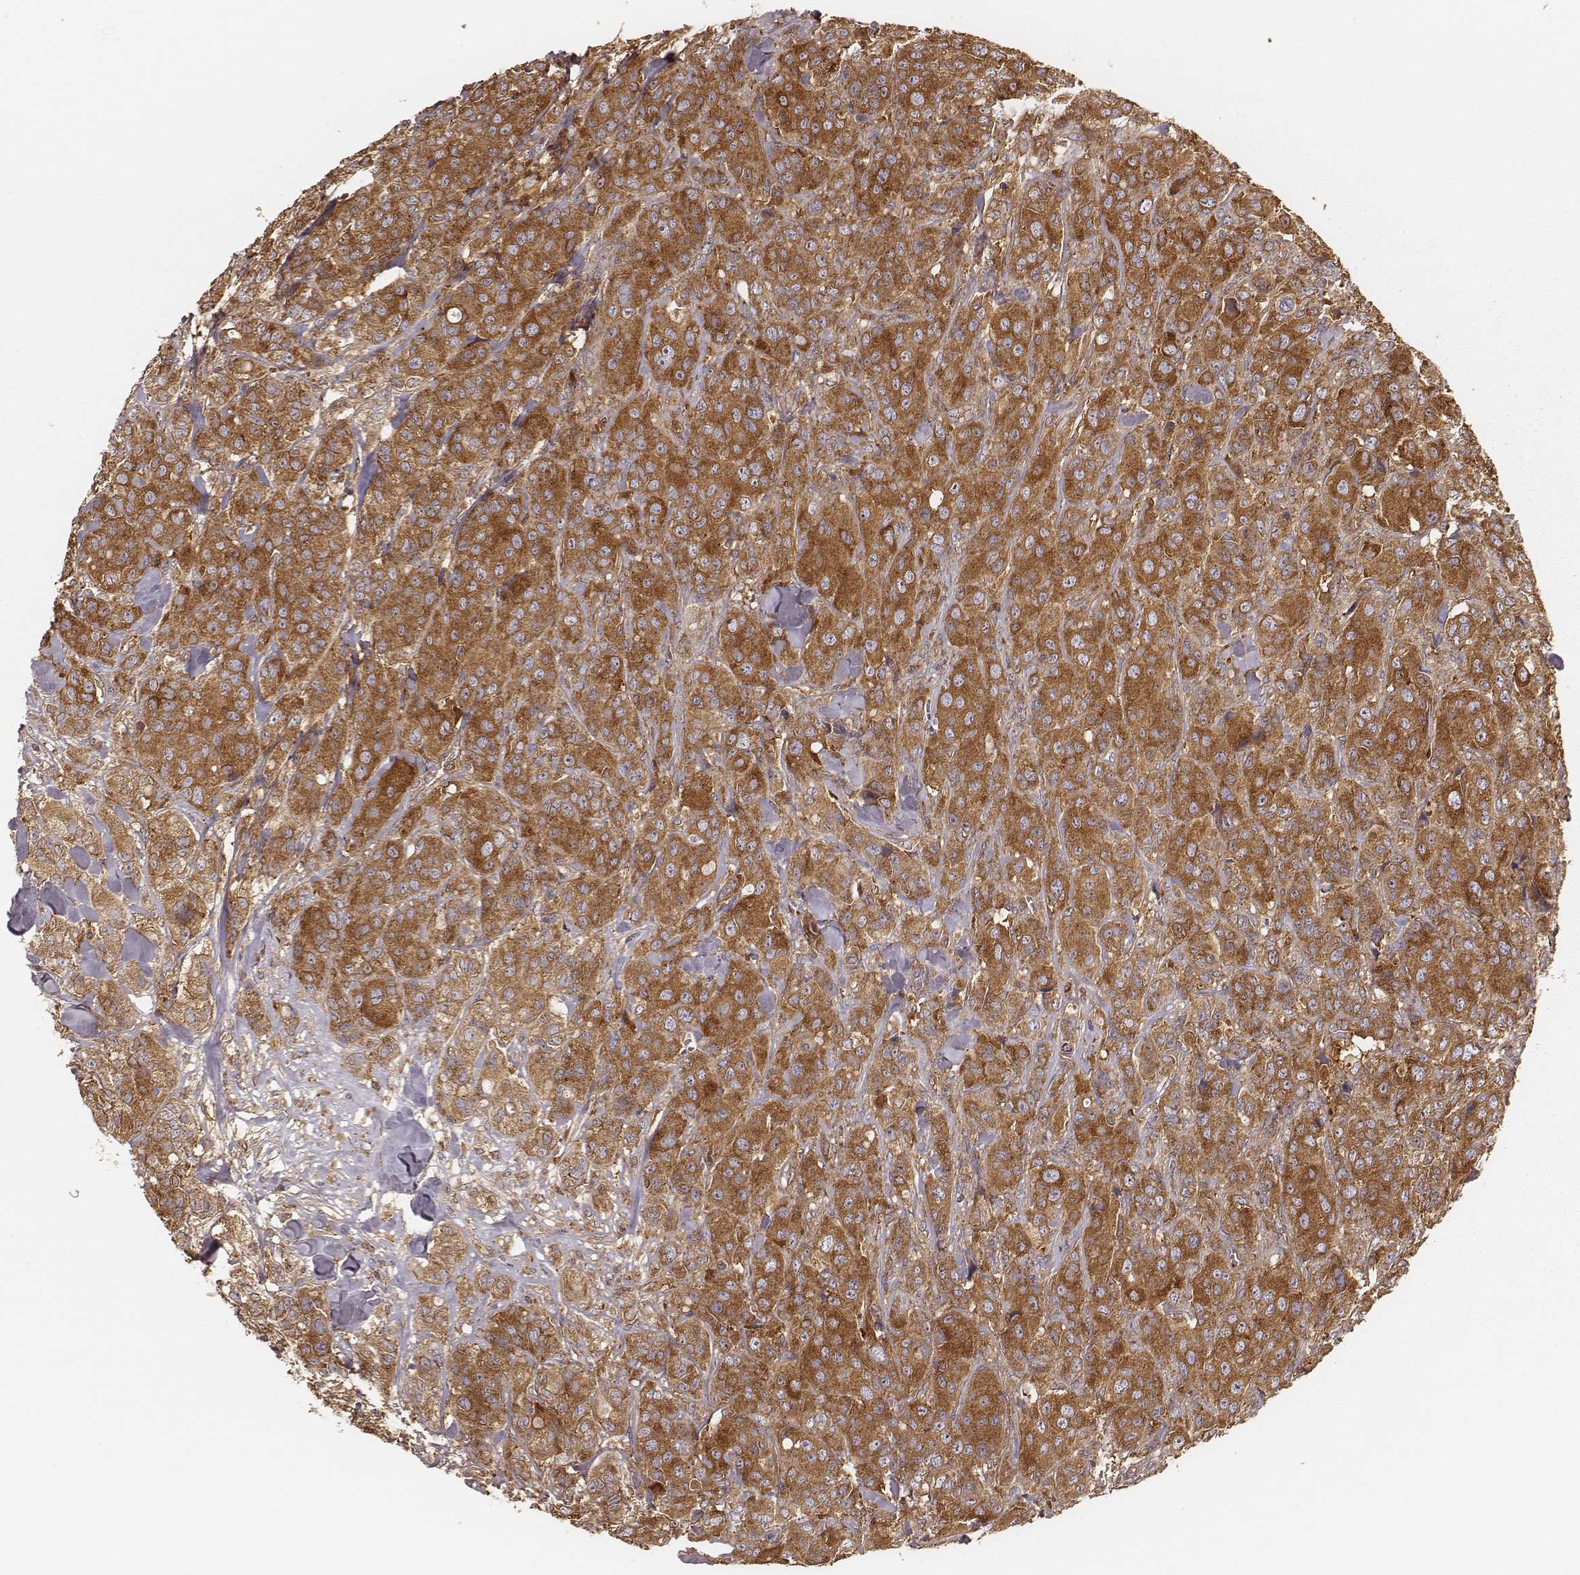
{"staining": {"intensity": "moderate", "quantity": ">75%", "location": "cytoplasmic/membranous"}, "tissue": "breast cancer", "cell_type": "Tumor cells", "image_type": "cancer", "snomed": [{"axis": "morphology", "description": "Duct carcinoma"}, {"axis": "topography", "description": "Breast"}], "caption": "Immunohistochemistry (IHC) staining of breast cancer, which reveals medium levels of moderate cytoplasmic/membranous positivity in about >75% of tumor cells indicating moderate cytoplasmic/membranous protein expression. The staining was performed using DAB (3,3'-diaminobenzidine) (brown) for protein detection and nuclei were counterstained in hematoxylin (blue).", "gene": "CARS1", "patient": {"sex": "female", "age": 43}}